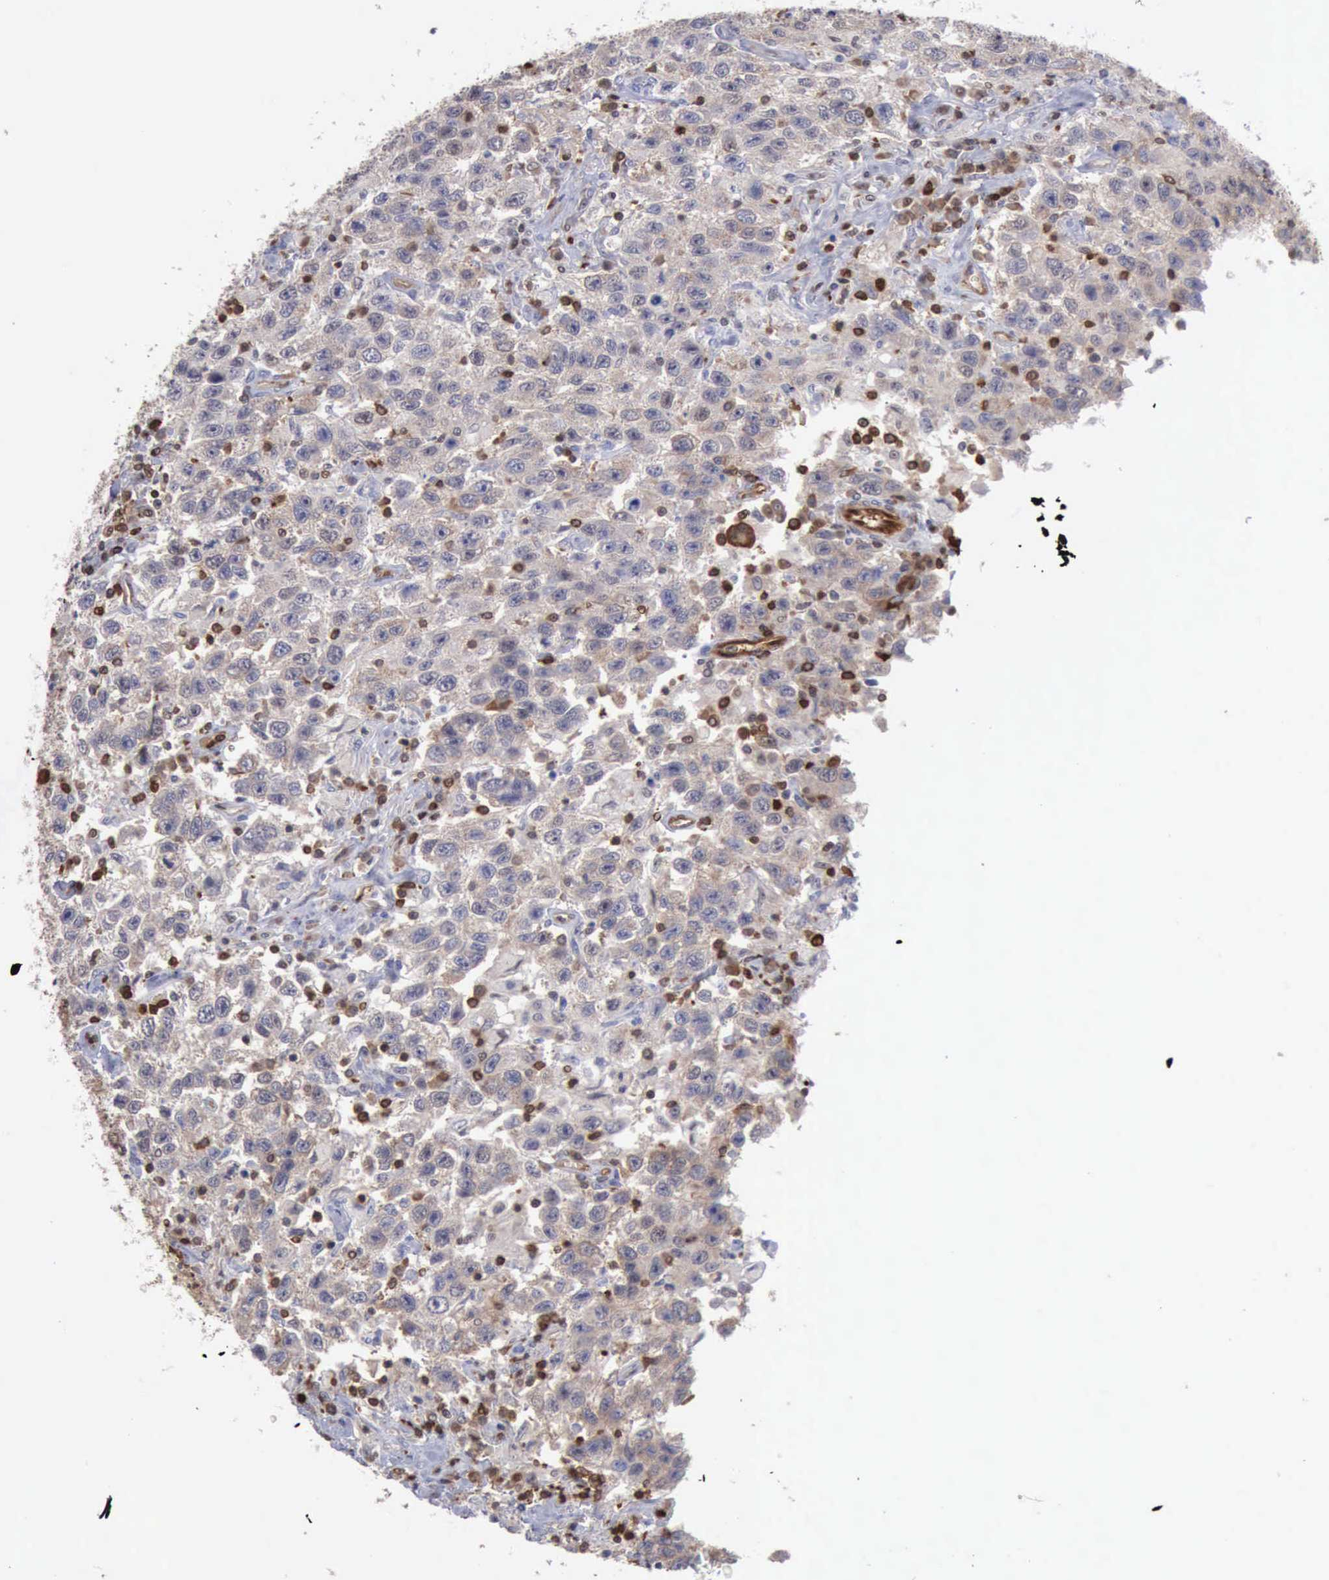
{"staining": {"intensity": "moderate", "quantity": ">75%", "location": "cytoplasmic/membranous,nuclear"}, "tissue": "testis cancer", "cell_type": "Tumor cells", "image_type": "cancer", "snomed": [{"axis": "morphology", "description": "Seminoma, NOS"}, {"axis": "topography", "description": "Testis"}], "caption": "A medium amount of moderate cytoplasmic/membranous and nuclear staining is present in about >75% of tumor cells in testis cancer (seminoma) tissue. The protein is stained brown, and the nuclei are stained in blue (DAB (3,3'-diaminobenzidine) IHC with brightfield microscopy, high magnification).", "gene": "PDCD4", "patient": {"sex": "male", "age": 41}}